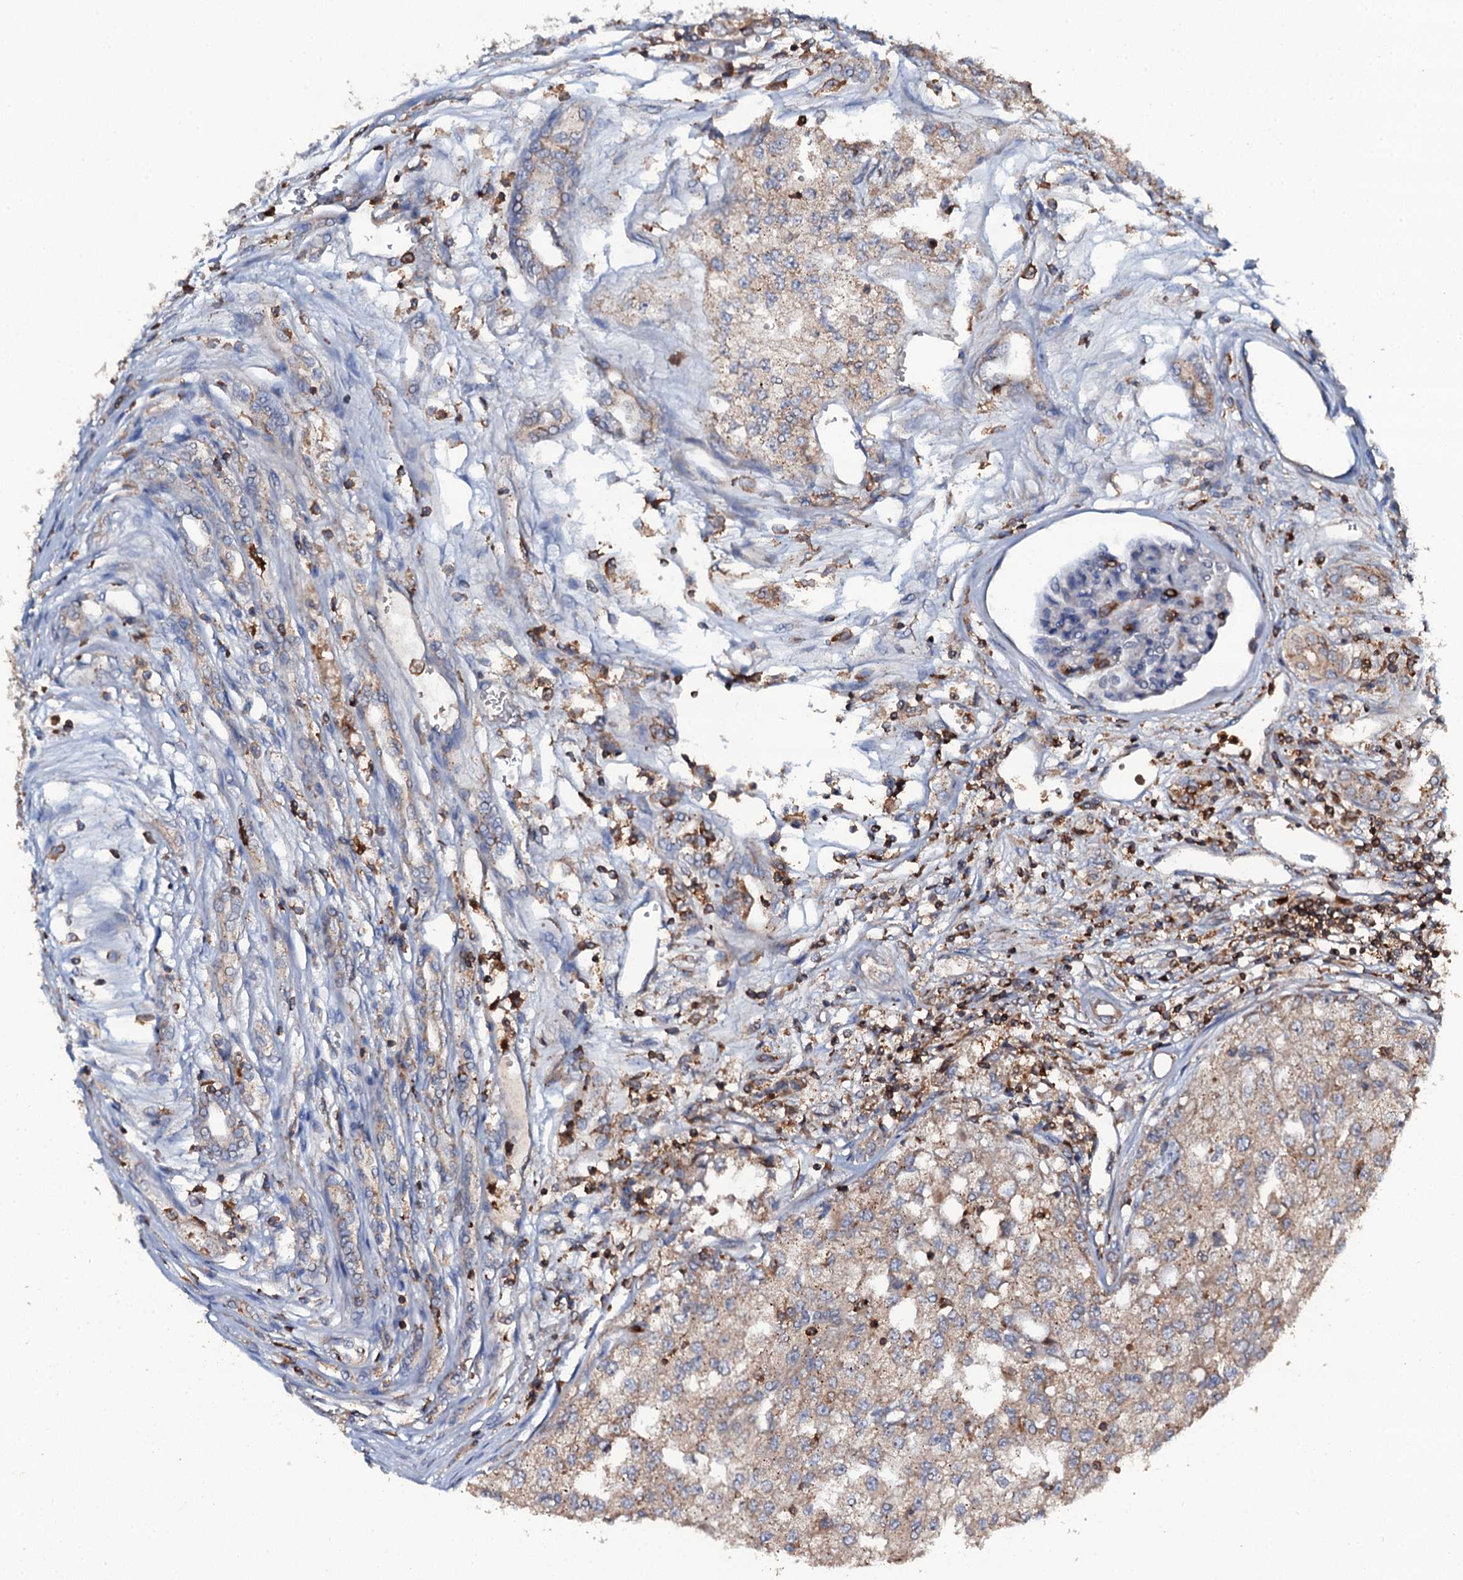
{"staining": {"intensity": "weak", "quantity": "25%-75%", "location": "cytoplasmic/membranous"}, "tissue": "renal cancer", "cell_type": "Tumor cells", "image_type": "cancer", "snomed": [{"axis": "morphology", "description": "Adenocarcinoma, NOS"}, {"axis": "topography", "description": "Kidney"}], "caption": "Weak cytoplasmic/membranous positivity is present in about 25%-75% of tumor cells in adenocarcinoma (renal).", "gene": "GRK2", "patient": {"sex": "female", "age": 54}}